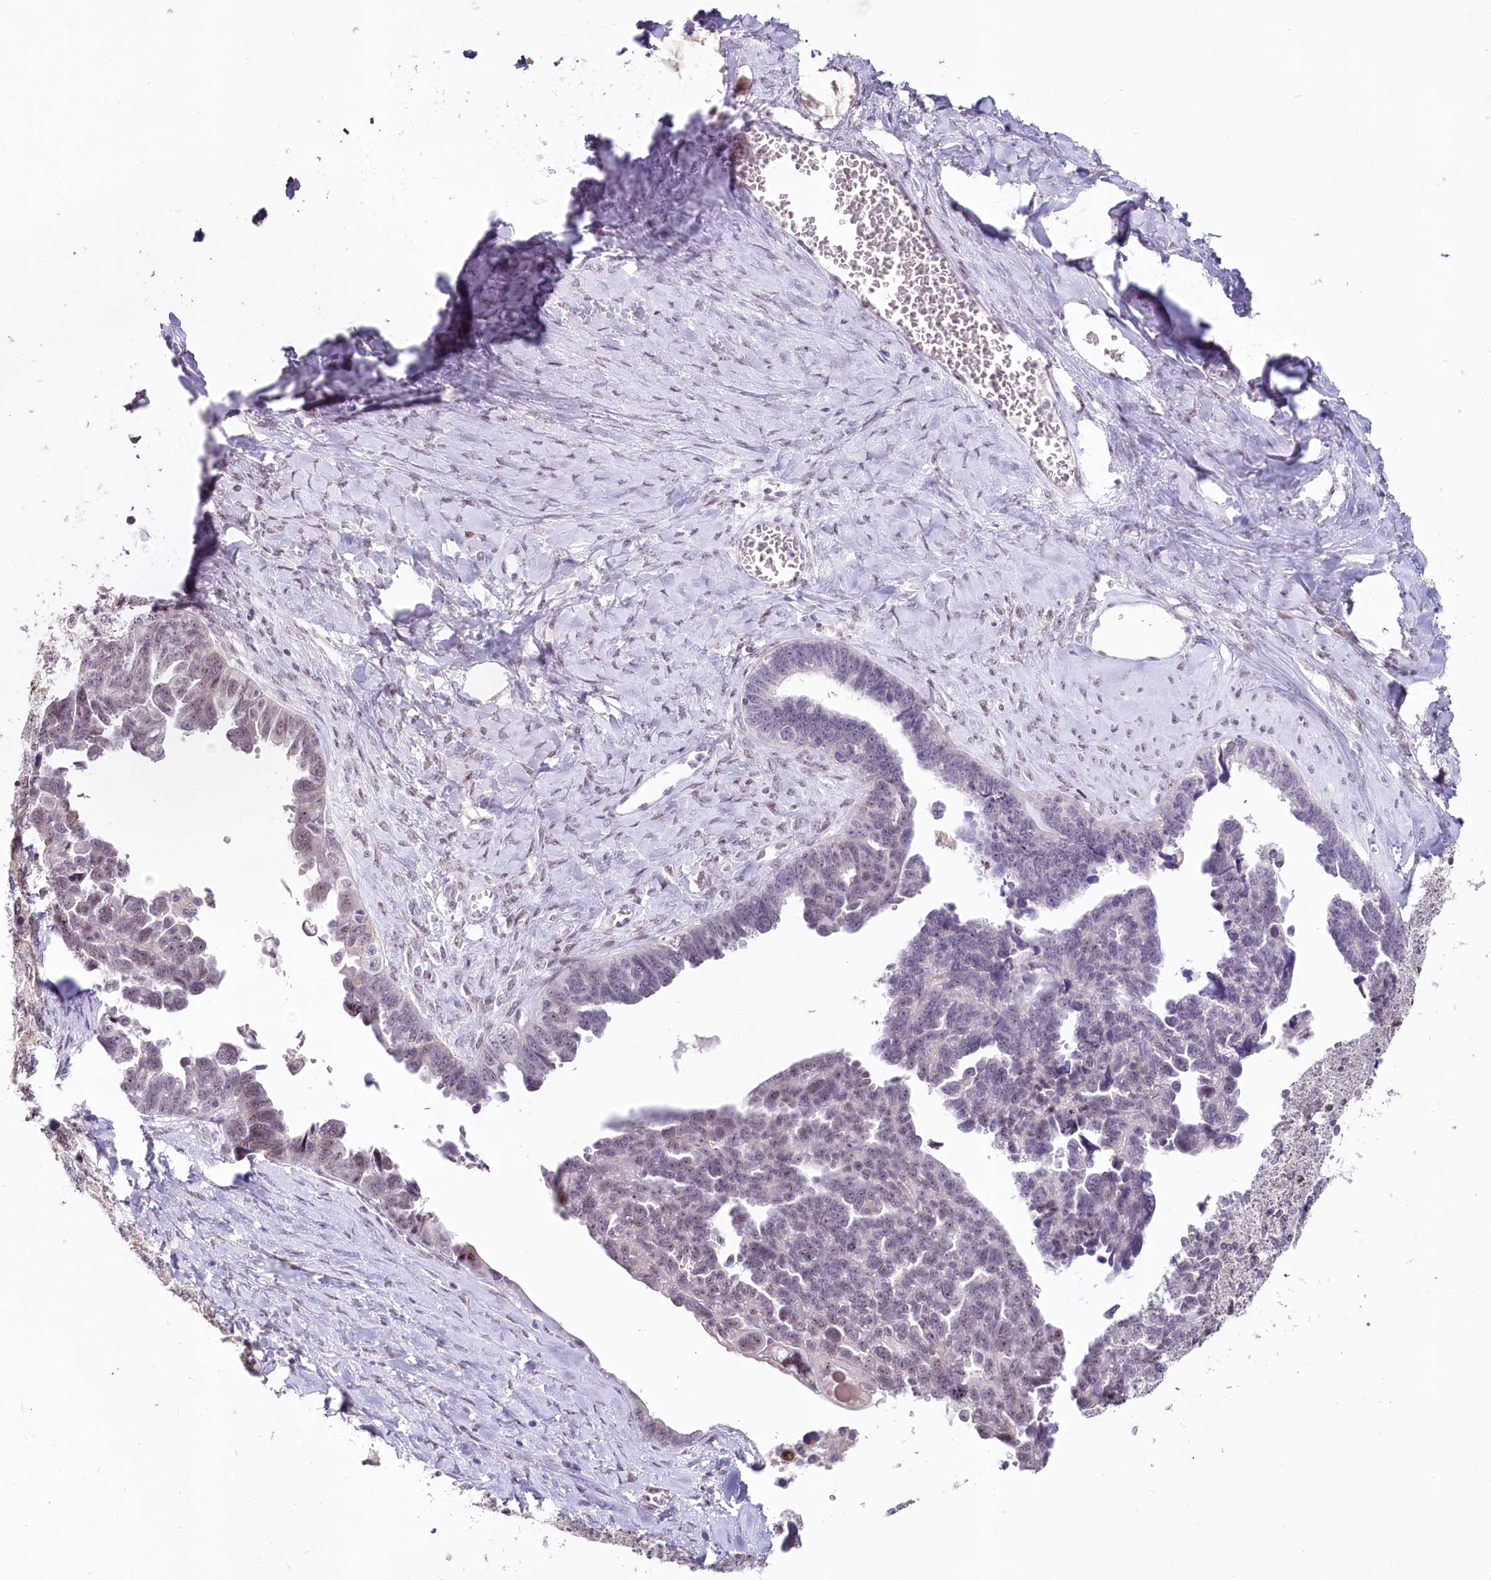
{"staining": {"intensity": "weak", "quantity": "<25%", "location": "nuclear"}, "tissue": "ovarian cancer", "cell_type": "Tumor cells", "image_type": "cancer", "snomed": [{"axis": "morphology", "description": "Cystadenocarcinoma, serous, NOS"}, {"axis": "topography", "description": "Ovary"}], "caption": "Immunohistochemistry of human serous cystadenocarcinoma (ovarian) reveals no expression in tumor cells. The staining was performed using DAB (3,3'-diaminobenzidine) to visualize the protein expression in brown, while the nuclei were stained in blue with hematoxylin (Magnification: 20x).", "gene": "HPD", "patient": {"sex": "female", "age": 79}}